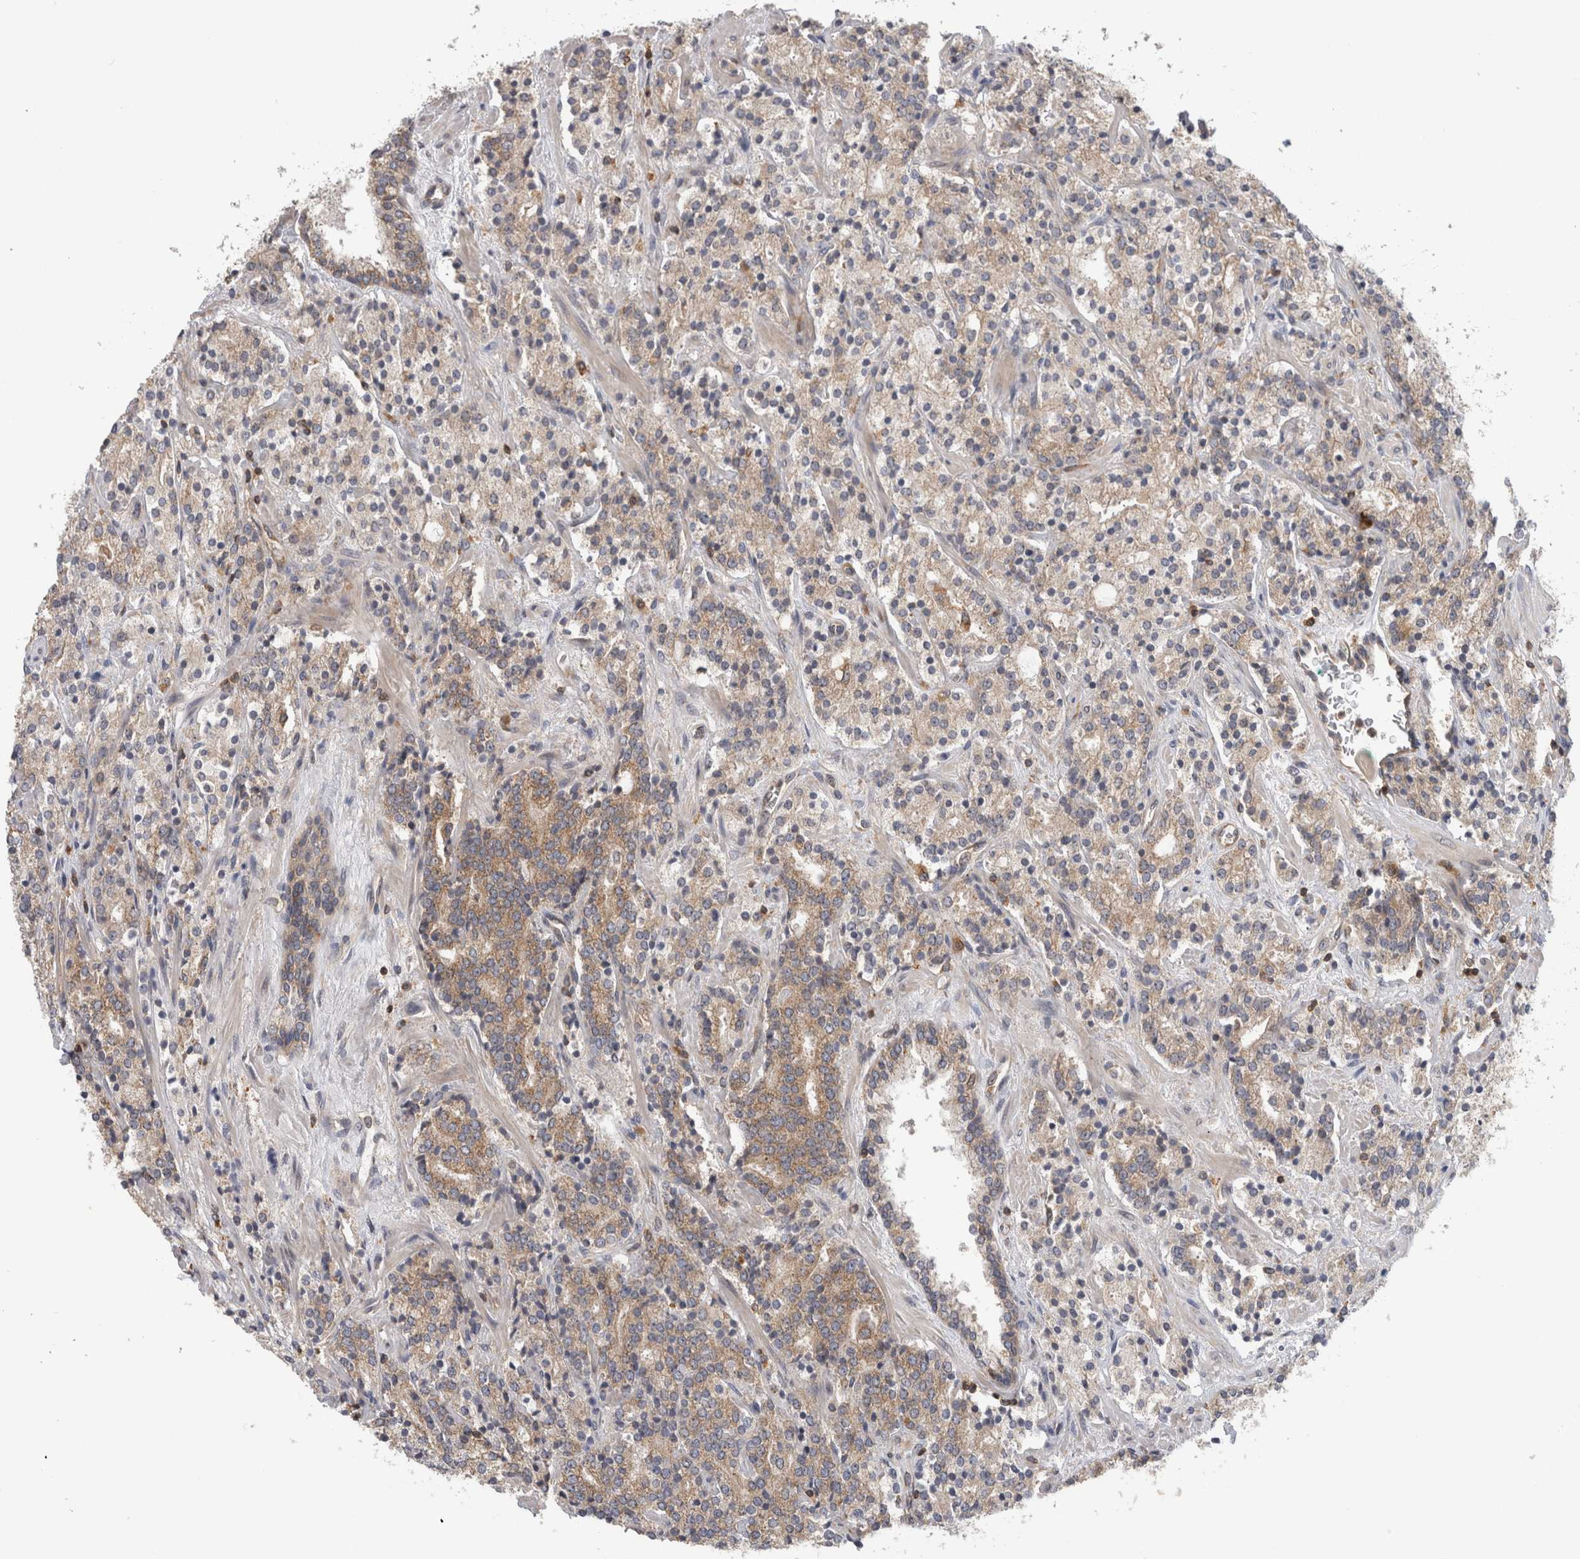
{"staining": {"intensity": "moderate", "quantity": ">75%", "location": "cytoplasmic/membranous"}, "tissue": "prostate cancer", "cell_type": "Tumor cells", "image_type": "cancer", "snomed": [{"axis": "morphology", "description": "Adenocarcinoma, High grade"}, {"axis": "topography", "description": "Prostate"}], "caption": "The micrograph displays a brown stain indicating the presence of a protein in the cytoplasmic/membranous of tumor cells in prostate cancer (high-grade adenocarcinoma).", "gene": "GRIK2", "patient": {"sex": "male", "age": 71}}